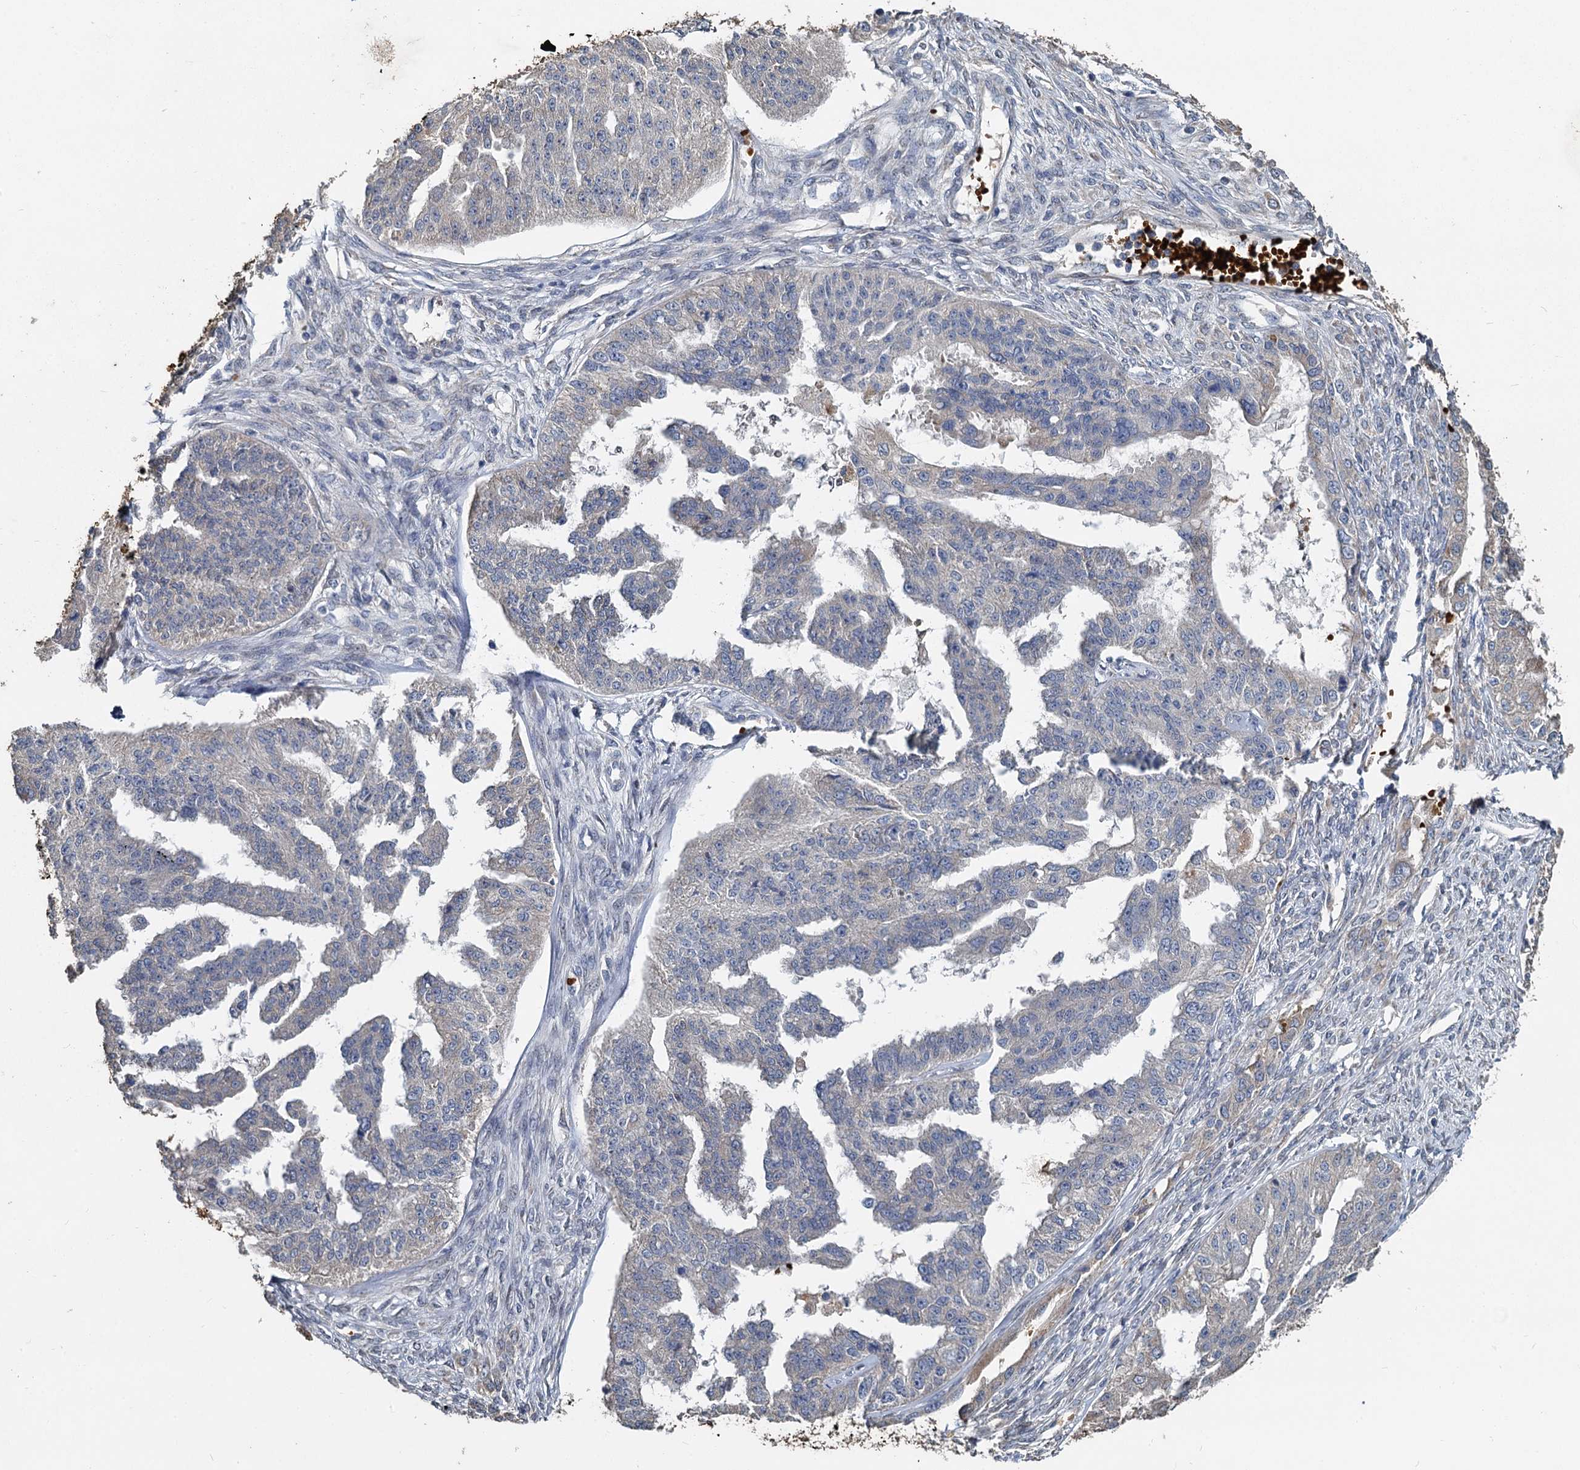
{"staining": {"intensity": "negative", "quantity": "none", "location": "none"}, "tissue": "ovarian cancer", "cell_type": "Tumor cells", "image_type": "cancer", "snomed": [{"axis": "morphology", "description": "Cystadenocarcinoma, serous, NOS"}, {"axis": "topography", "description": "Ovary"}], "caption": "This is an immunohistochemistry (IHC) photomicrograph of ovarian cancer (serous cystadenocarcinoma). There is no expression in tumor cells.", "gene": "TCTN2", "patient": {"sex": "female", "age": 58}}